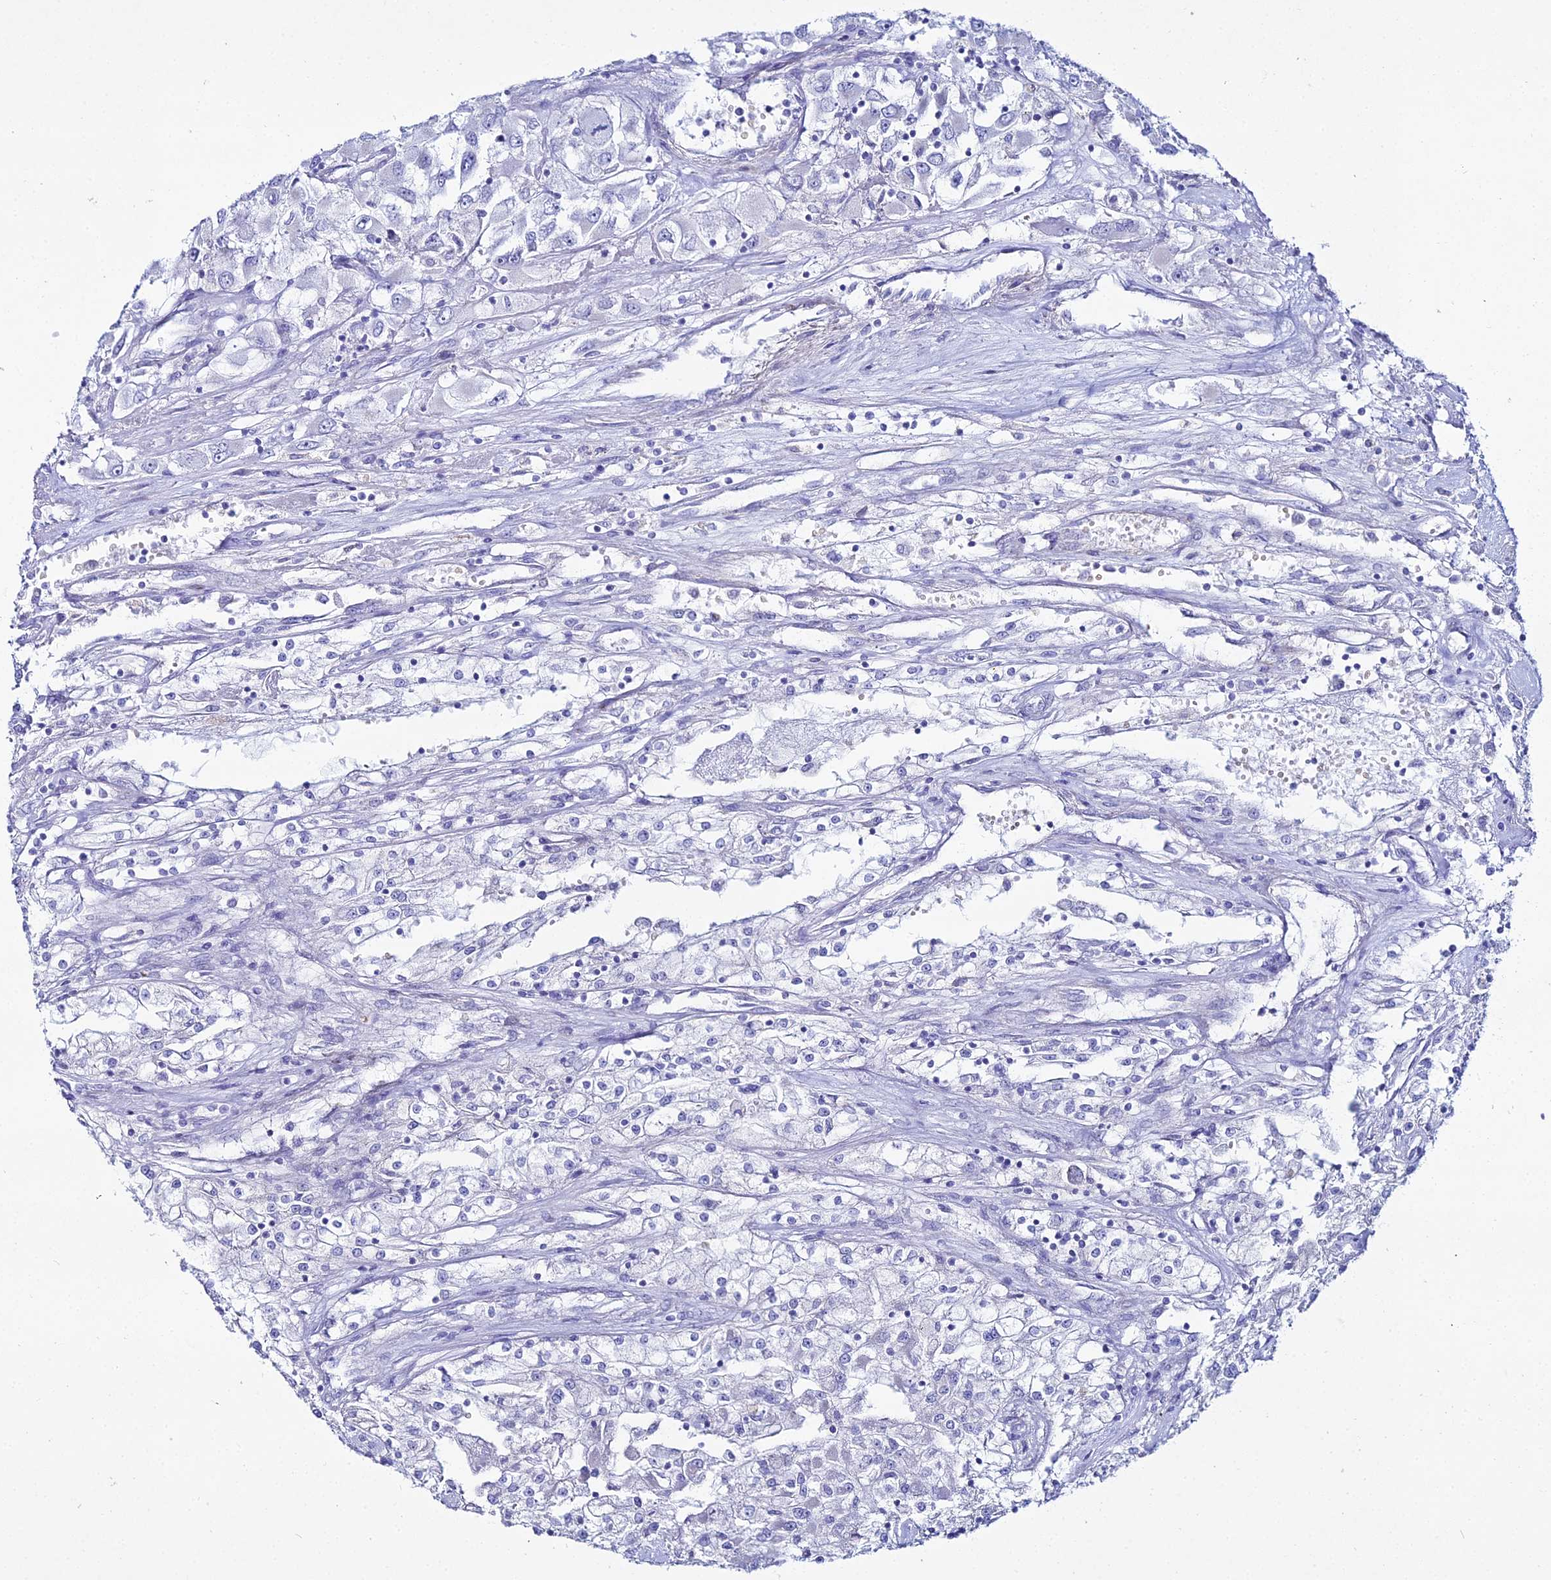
{"staining": {"intensity": "negative", "quantity": "none", "location": "none"}, "tissue": "renal cancer", "cell_type": "Tumor cells", "image_type": "cancer", "snomed": [{"axis": "morphology", "description": "Adenocarcinoma, NOS"}, {"axis": "topography", "description": "Kidney"}], "caption": "This micrograph is of adenocarcinoma (renal) stained with immunohistochemistry (IHC) to label a protein in brown with the nuclei are counter-stained blue. There is no staining in tumor cells. The staining was performed using DAB to visualize the protein expression in brown, while the nuclei were stained in blue with hematoxylin (Magnification: 20x).", "gene": "DHX34", "patient": {"sex": "female", "age": 52}}